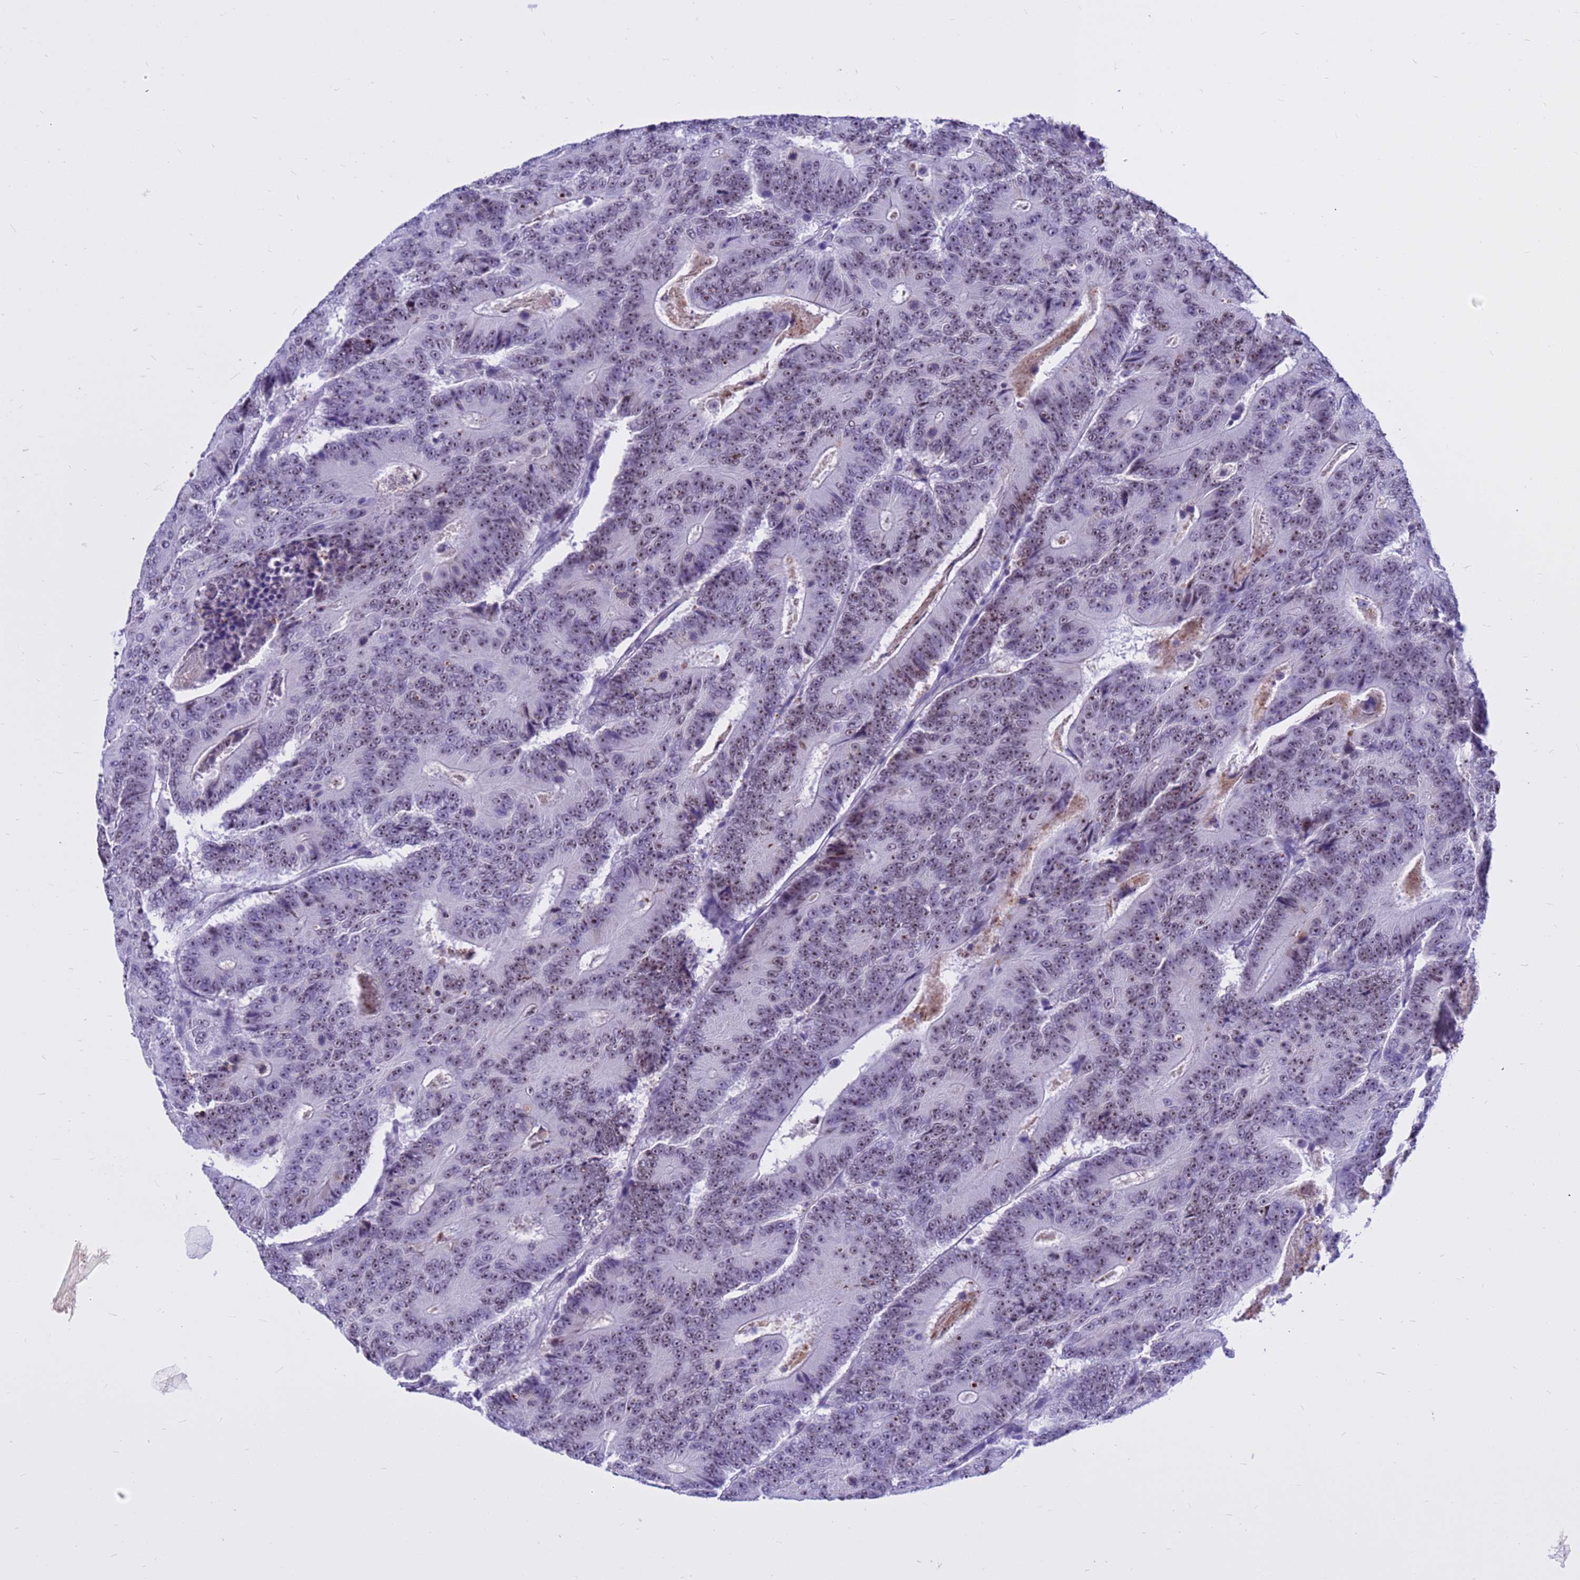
{"staining": {"intensity": "weak", "quantity": ">75%", "location": "nuclear"}, "tissue": "colorectal cancer", "cell_type": "Tumor cells", "image_type": "cancer", "snomed": [{"axis": "morphology", "description": "Adenocarcinoma, NOS"}, {"axis": "topography", "description": "Colon"}], "caption": "Immunohistochemistry staining of adenocarcinoma (colorectal), which demonstrates low levels of weak nuclear positivity in approximately >75% of tumor cells indicating weak nuclear protein staining. The staining was performed using DAB (brown) for protein detection and nuclei were counterstained in hematoxylin (blue).", "gene": "DMRTC2", "patient": {"sex": "male", "age": 83}}